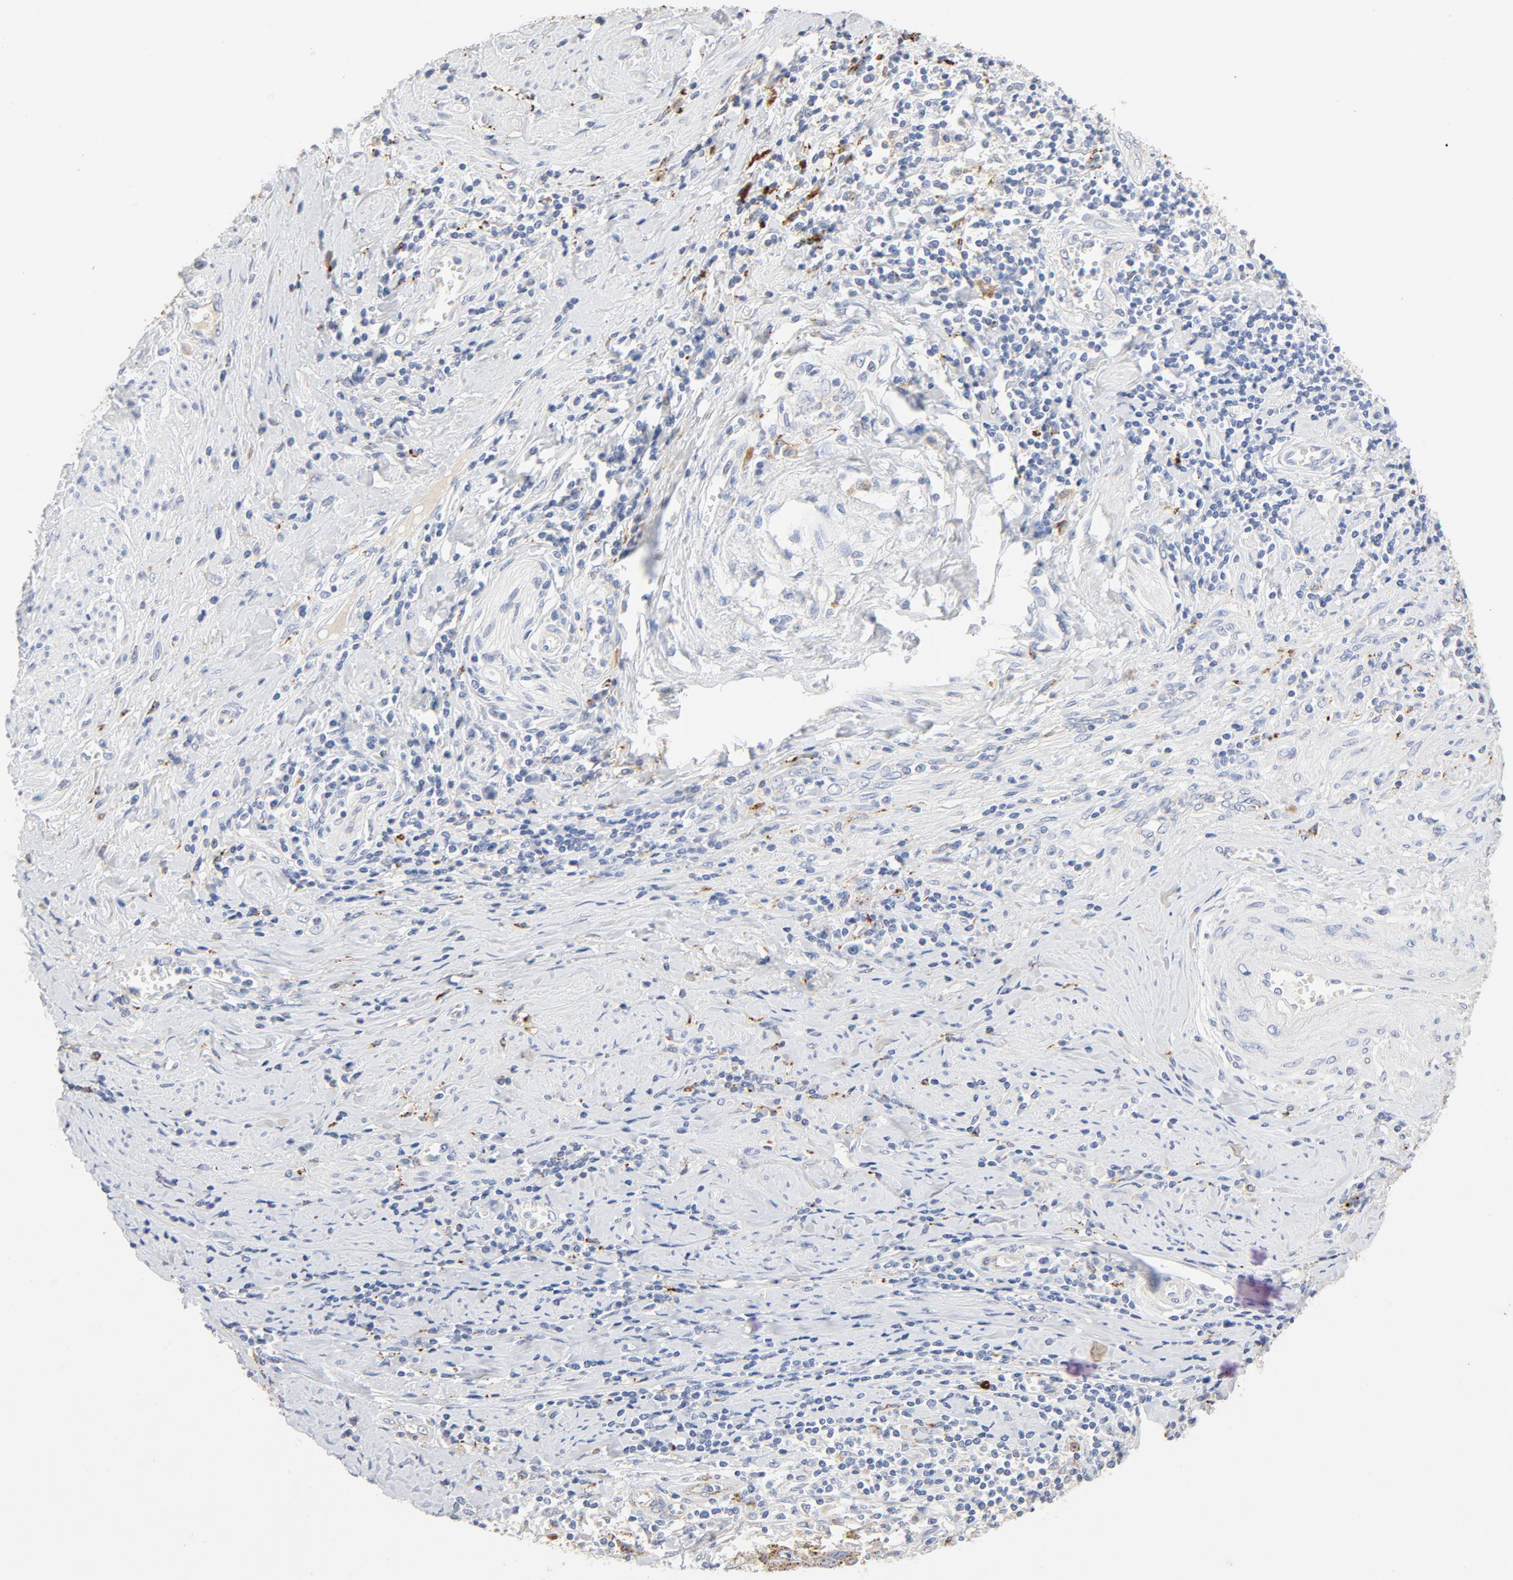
{"staining": {"intensity": "moderate", "quantity": ">75%", "location": "cytoplasmic/membranous"}, "tissue": "cervical cancer", "cell_type": "Tumor cells", "image_type": "cancer", "snomed": [{"axis": "morphology", "description": "Squamous cell carcinoma, NOS"}, {"axis": "topography", "description": "Cervix"}], "caption": "The photomicrograph exhibits immunohistochemical staining of squamous cell carcinoma (cervical). There is moderate cytoplasmic/membranous expression is appreciated in approximately >75% of tumor cells.", "gene": "MAGEB17", "patient": {"sex": "female", "age": 53}}